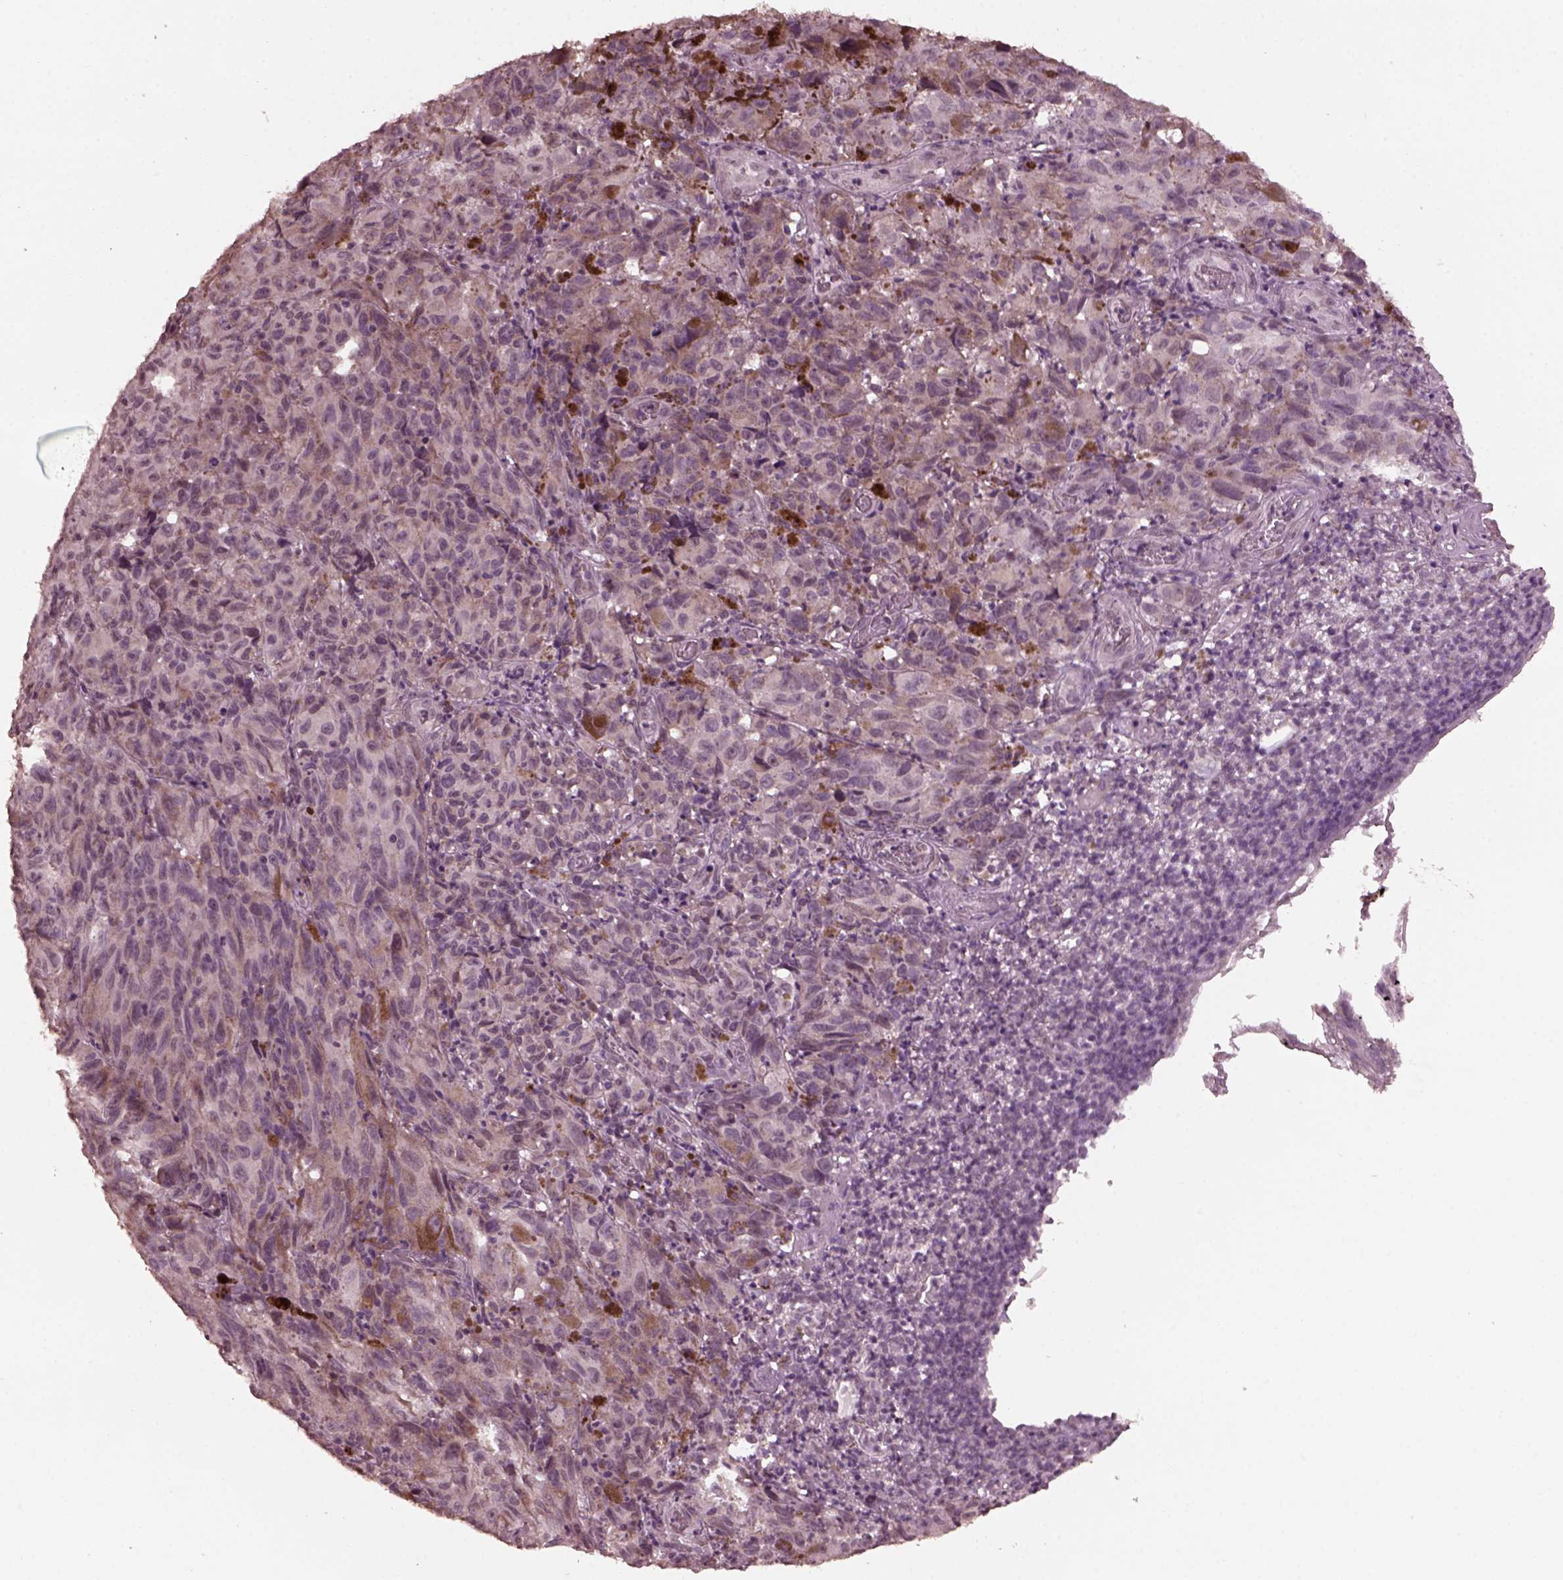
{"staining": {"intensity": "weak", "quantity": ">75%", "location": "cytoplasmic/membranous"}, "tissue": "melanoma", "cell_type": "Tumor cells", "image_type": "cancer", "snomed": [{"axis": "morphology", "description": "Malignant melanoma, NOS"}, {"axis": "topography", "description": "Vulva, labia, clitoris and Bartholin´s gland, NO"}], "caption": "Weak cytoplasmic/membranous protein expression is appreciated in about >75% of tumor cells in melanoma.", "gene": "IL18RAP", "patient": {"sex": "female", "age": 75}}